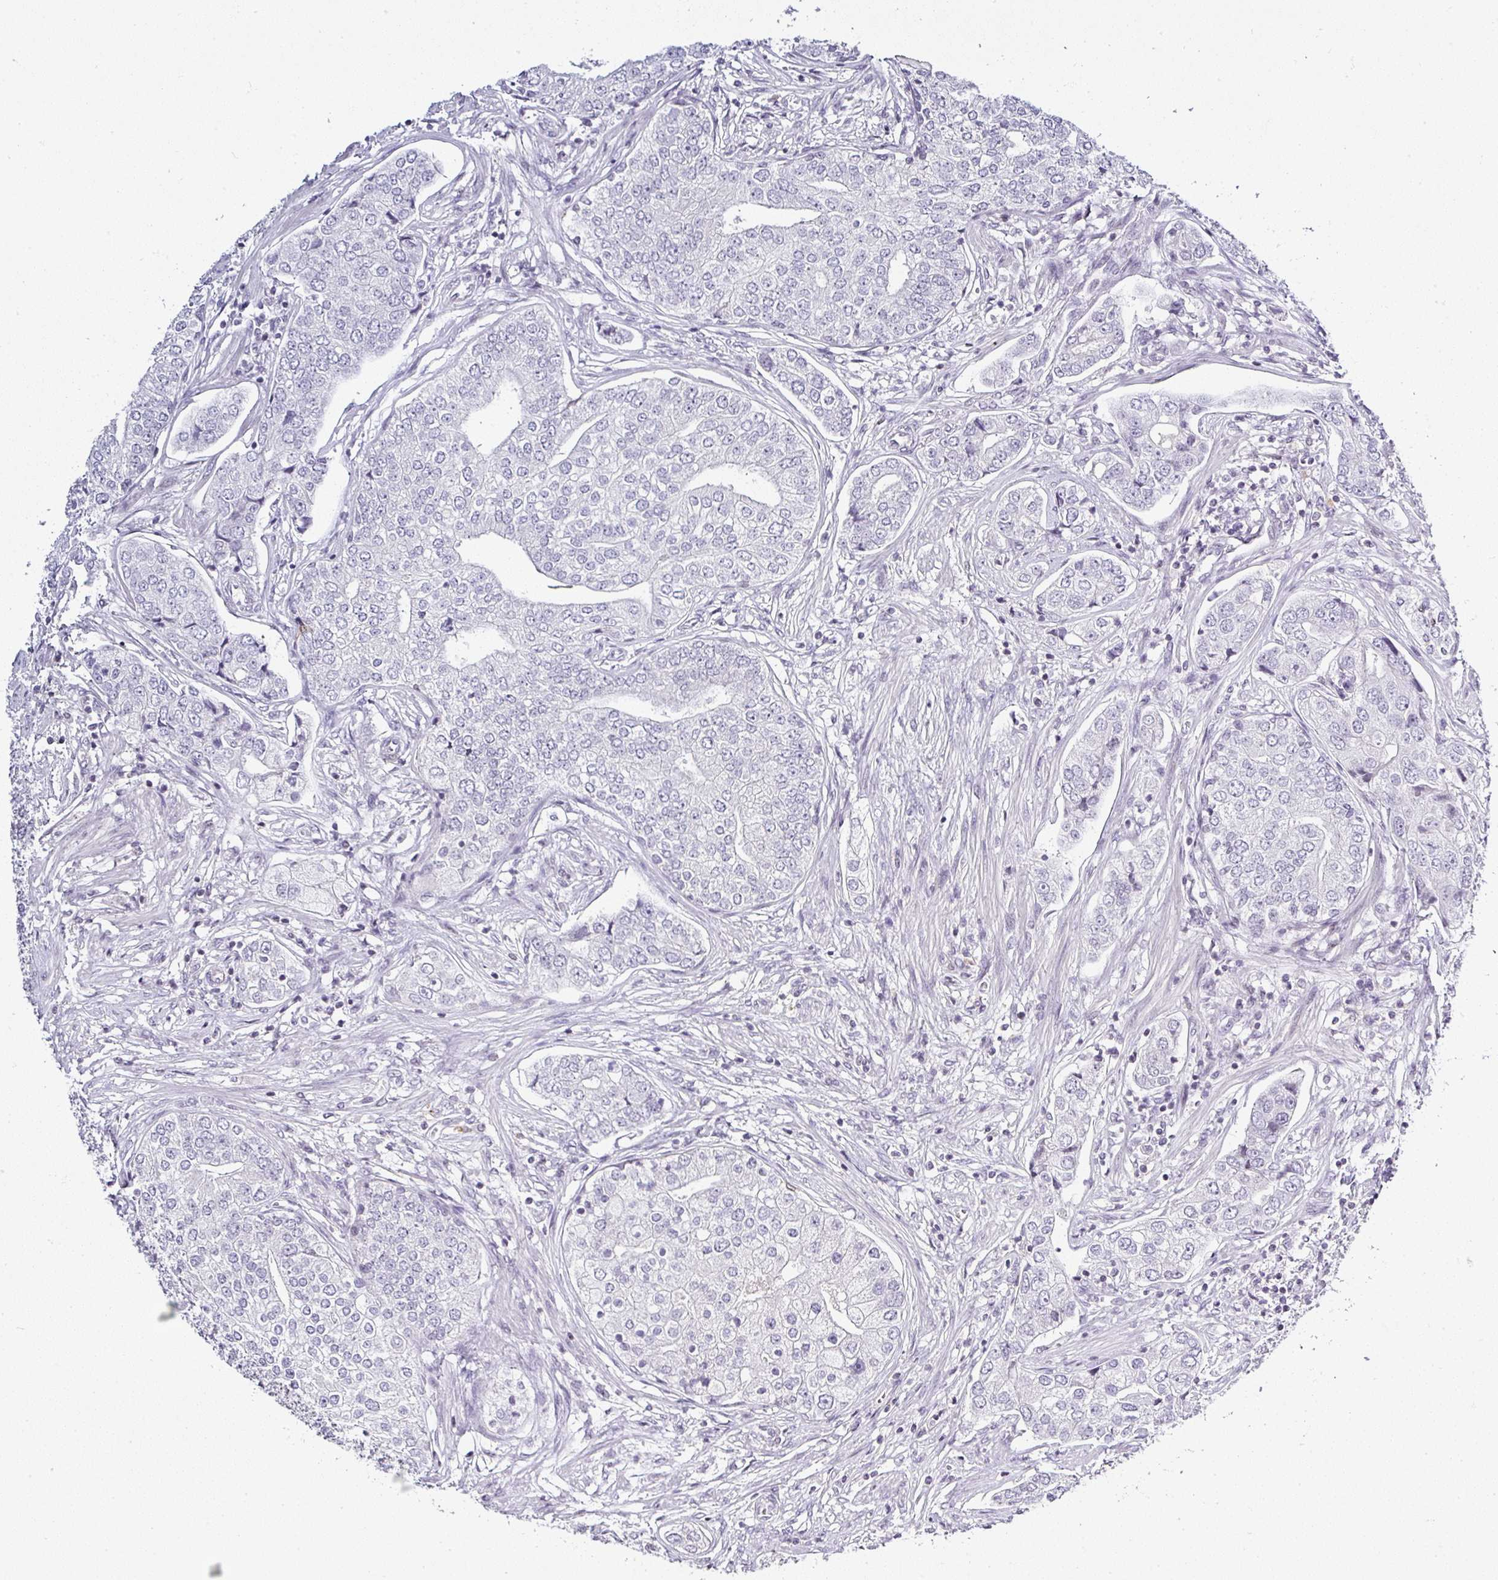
{"staining": {"intensity": "negative", "quantity": "none", "location": "none"}, "tissue": "prostate cancer", "cell_type": "Tumor cells", "image_type": "cancer", "snomed": [{"axis": "morphology", "description": "Adenocarcinoma, High grade"}, {"axis": "topography", "description": "Prostate"}], "caption": "IHC photomicrograph of human prostate cancer (high-grade adenocarcinoma) stained for a protein (brown), which displays no positivity in tumor cells.", "gene": "SERPINB3", "patient": {"sex": "male", "age": 60}}